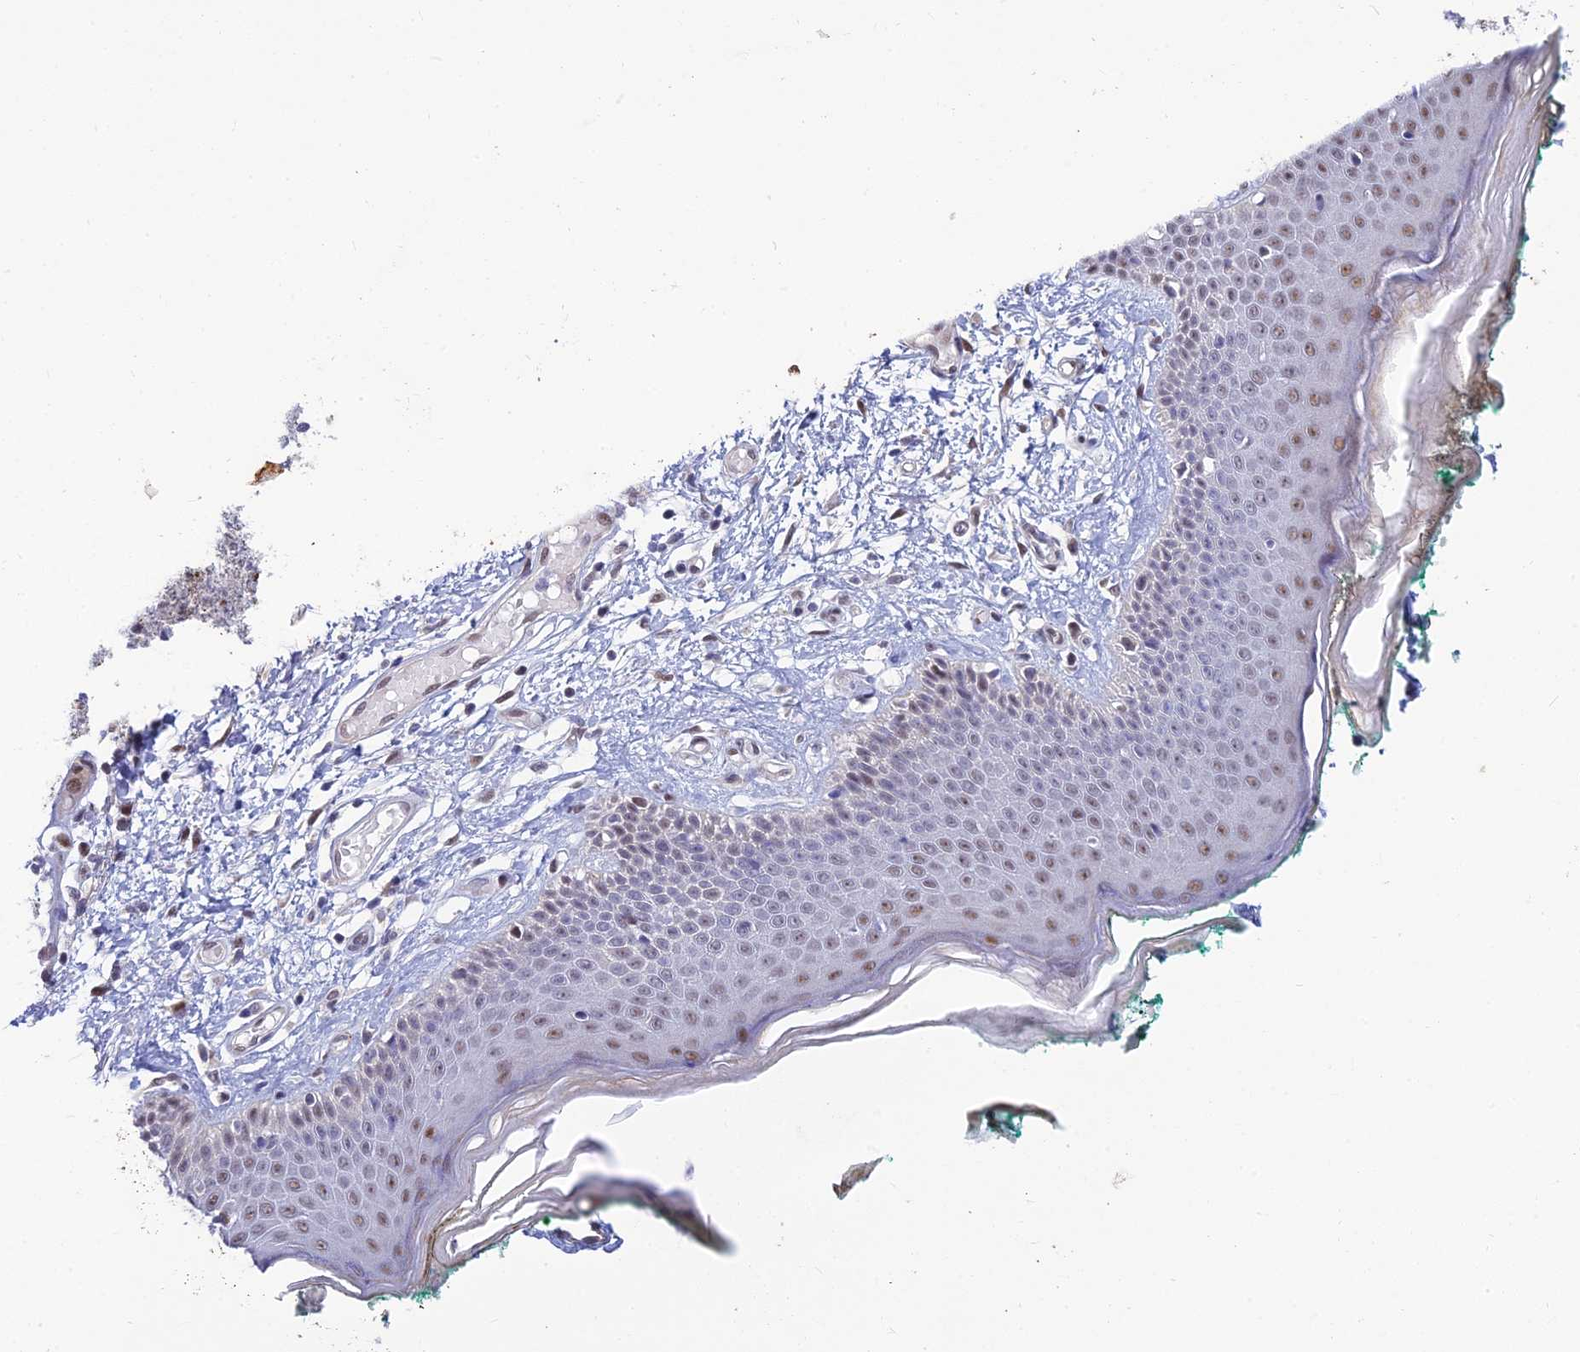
{"staining": {"intensity": "weak", "quantity": "25%-75%", "location": "cytoplasmic/membranous"}, "tissue": "skin", "cell_type": "Fibroblasts", "image_type": "normal", "snomed": [{"axis": "morphology", "description": "Normal tissue, NOS"}, {"axis": "morphology", "description": "Malignant melanoma, NOS"}, {"axis": "topography", "description": "Skin"}], "caption": "Protein staining of normal skin reveals weak cytoplasmic/membranous positivity in about 25%-75% of fibroblasts. (brown staining indicates protein expression, while blue staining denotes nuclei).", "gene": "CLK4", "patient": {"sex": "male", "age": 62}}